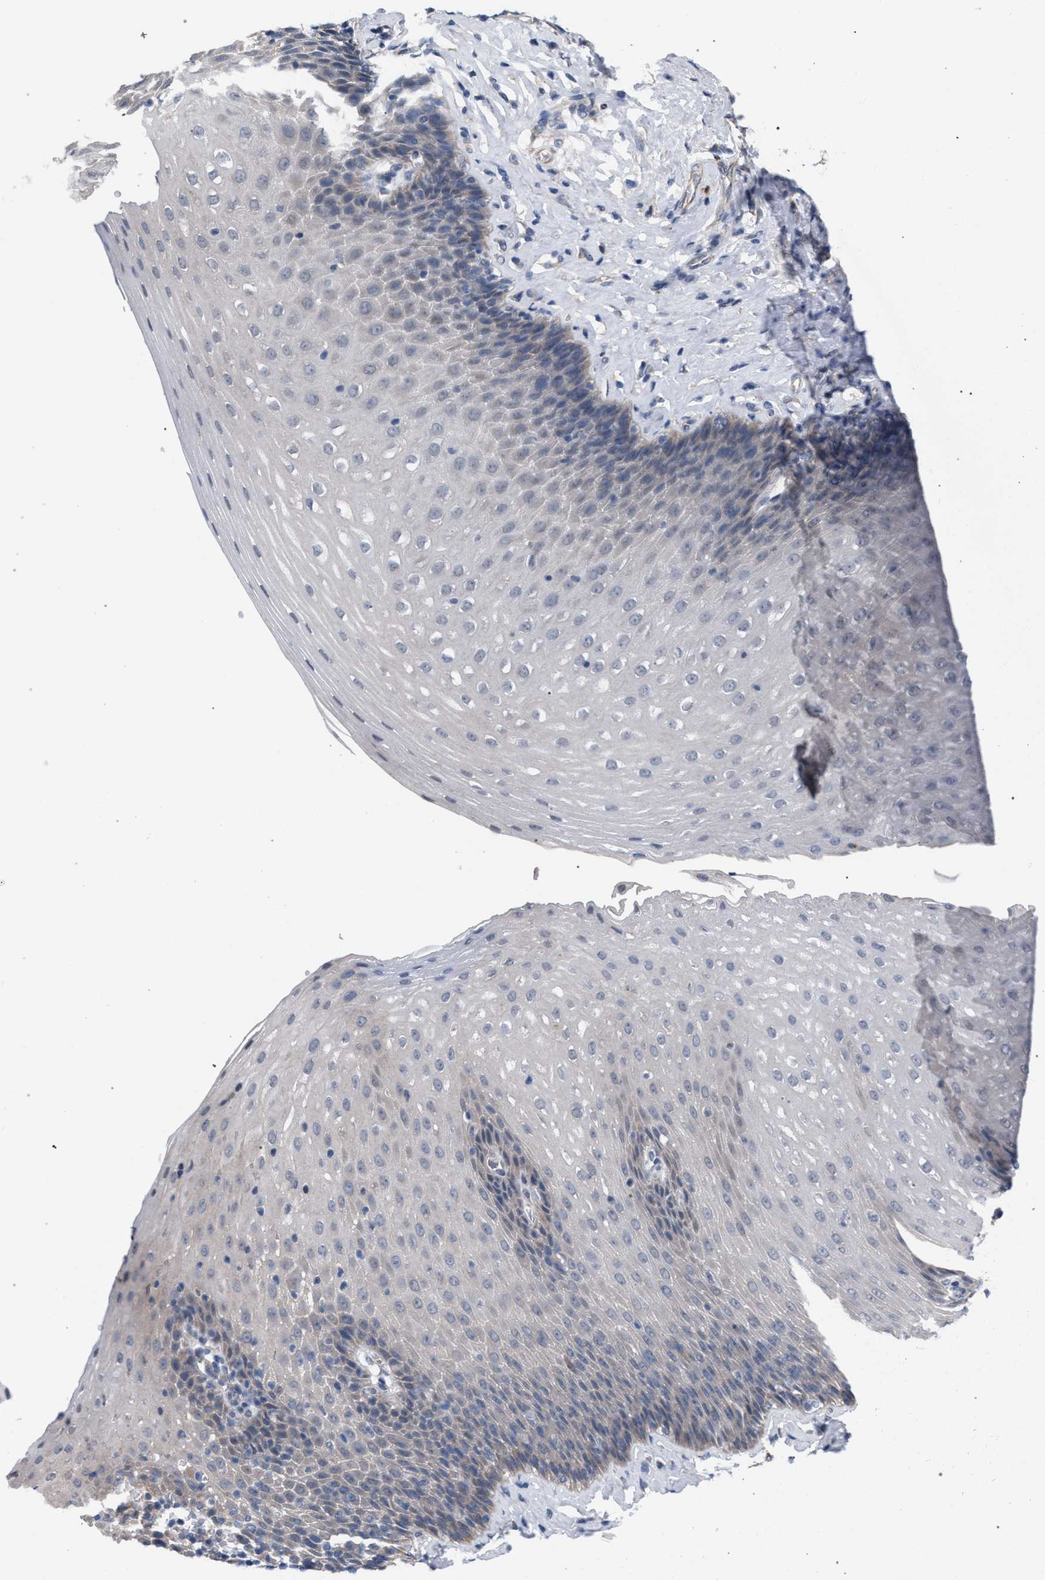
{"staining": {"intensity": "weak", "quantity": "<25%", "location": "cytoplasmic/membranous"}, "tissue": "esophagus", "cell_type": "Squamous epithelial cells", "image_type": "normal", "snomed": [{"axis": "morphology", "description": "Normal tissue, NOS"}, {"axis": "topography", "description": "Esophagus"}], "caption": "IHC of benign human esophagus reveals no expression in squamous epithelial cells. Nuclei are stained in blue.", "gene": "ARPC5L", "patient": {"sex": "female", "age": 61}}